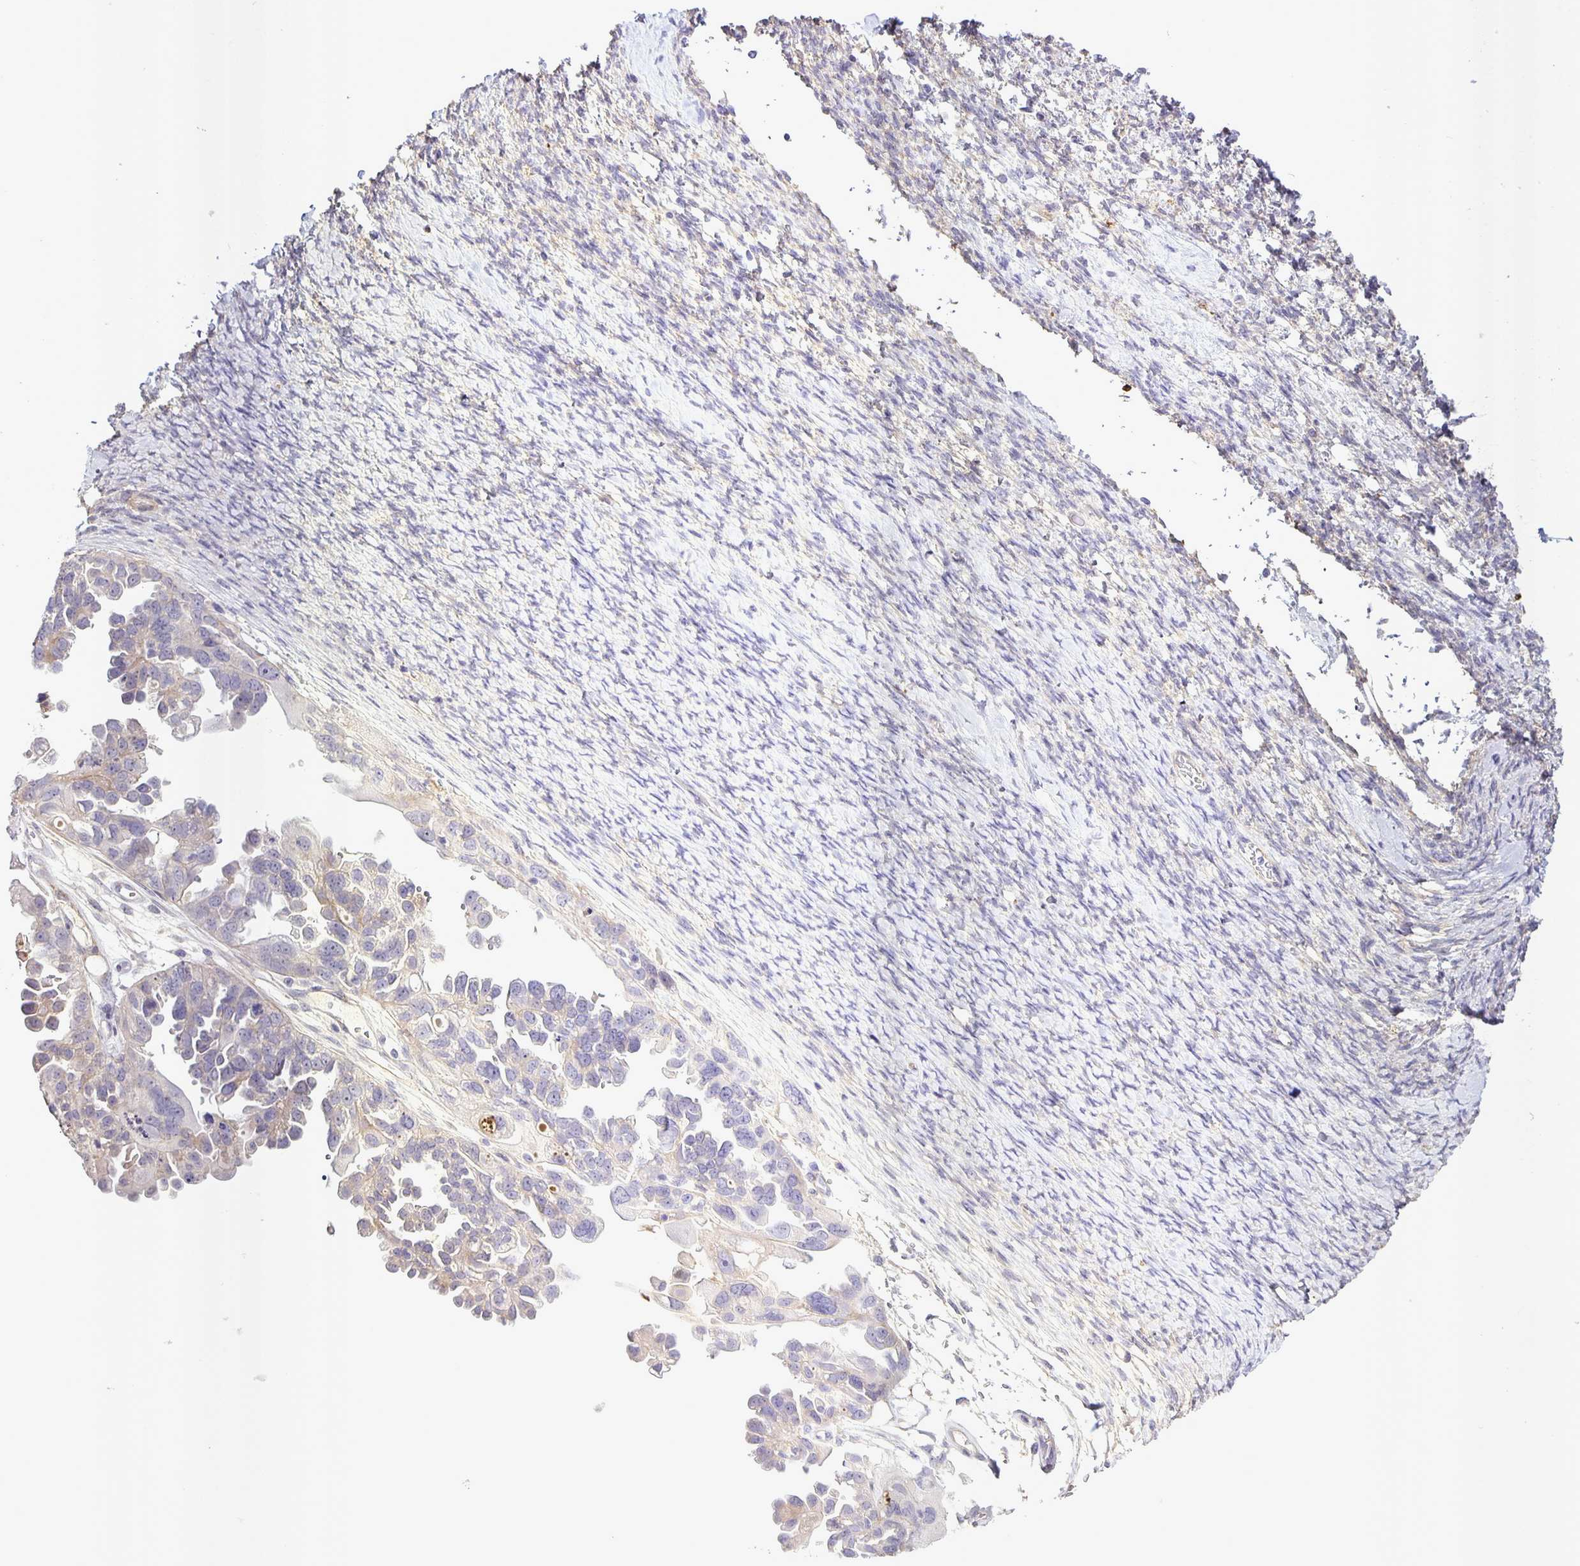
{"staining": {"intensity": "weak", "quantity": "<25%", "location": "cytoplasmic/membranous"}, "tissue": "ovarian cancer", "cell_type": "Tumor cells", "image_type": "cancer", "snomed": [{"axis": "morphology", "description": "Cystadenocarcinoma, serous, NOS"}, {"axis": "topography", "description": "Ovary"}], "caption": "IHC image of ovarian cancer (serous cystadenocarcinoma) stained for a protein (brown), which displays no expression in tumor cells.", "gene": "SRCIN1", "patient": {"sex": "female", "age": 53}}